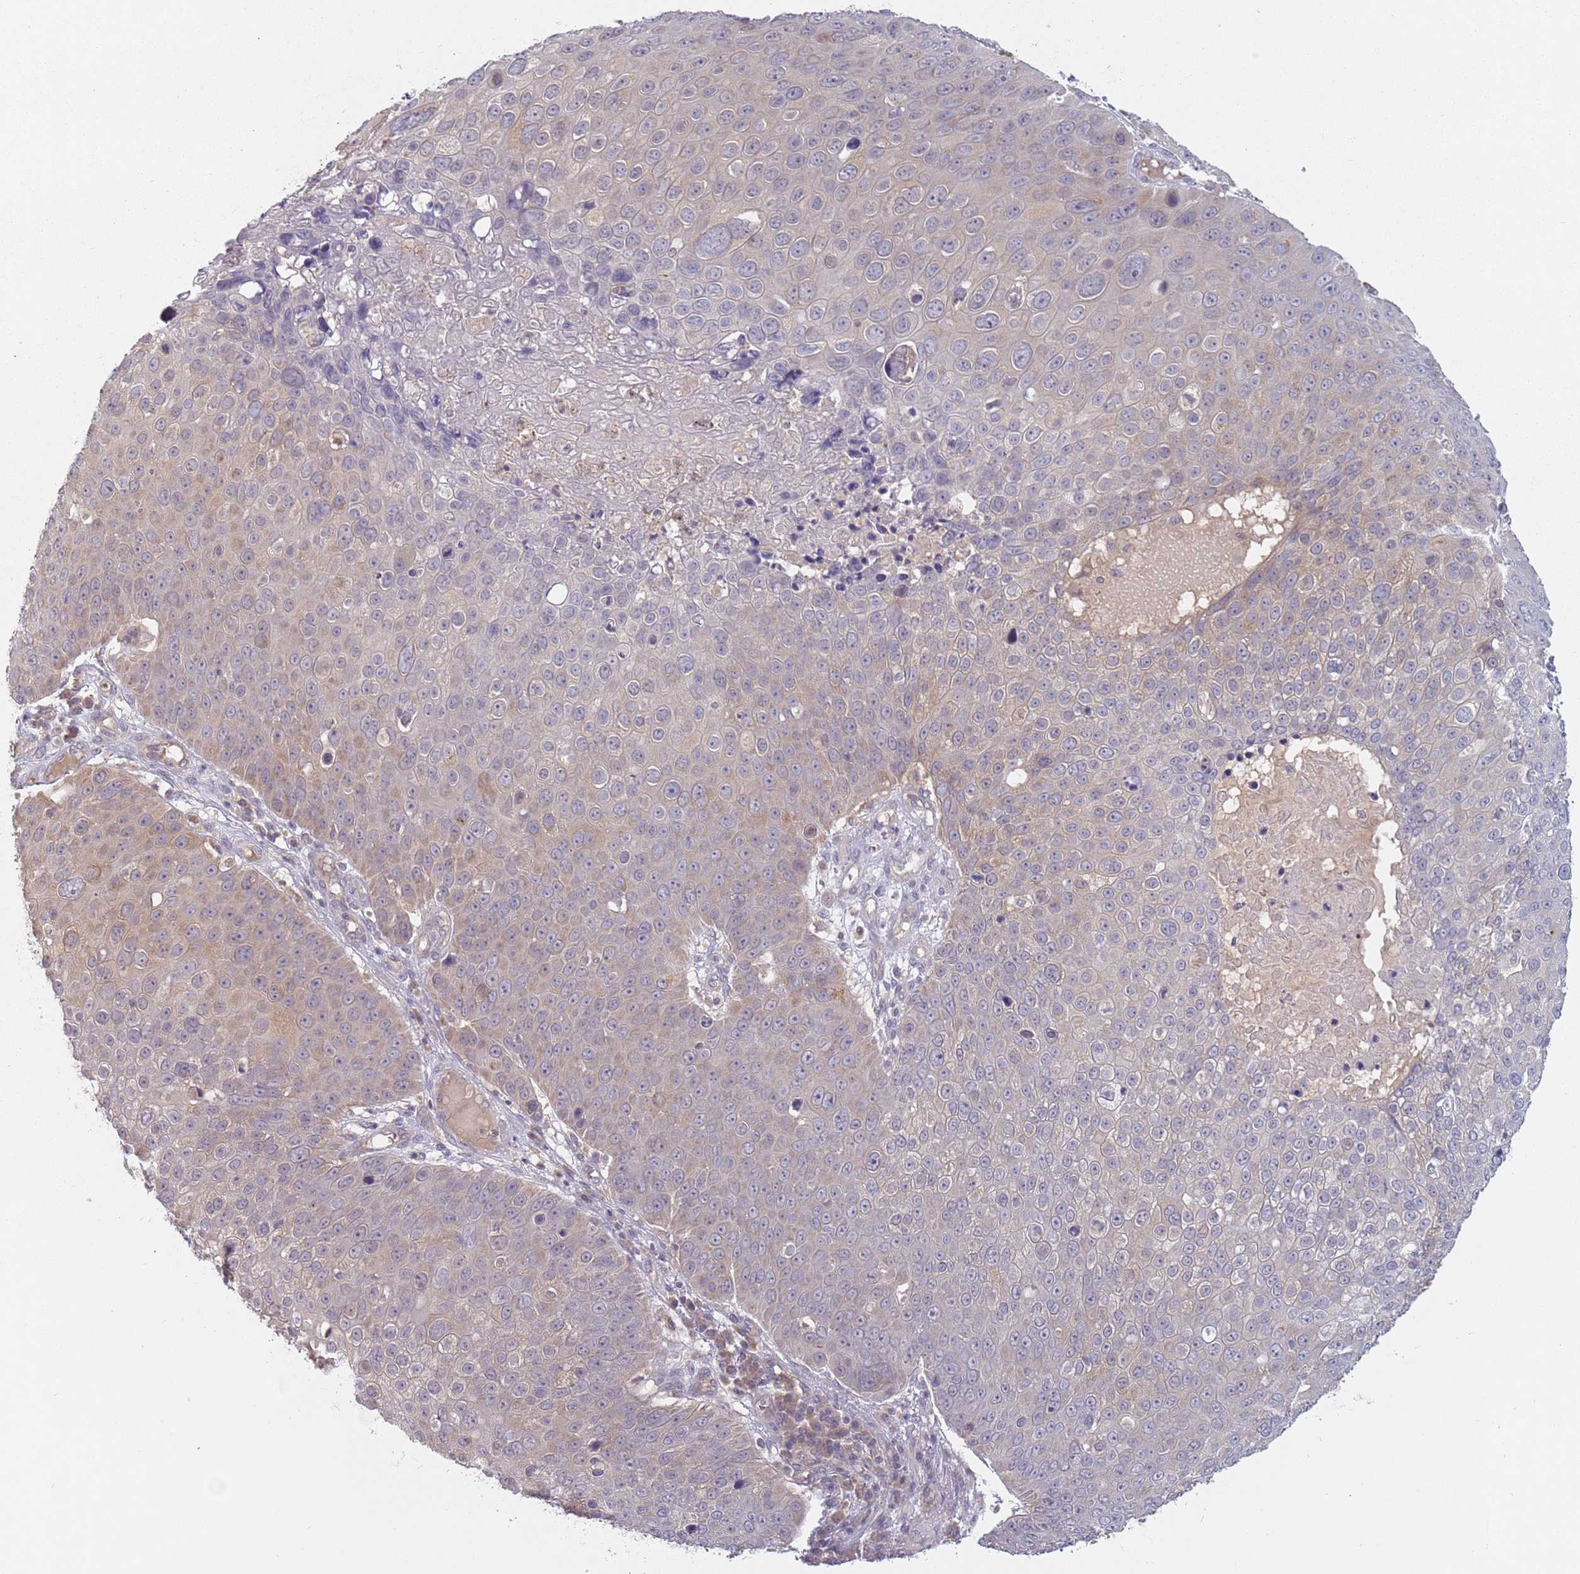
{"staining": {"intensity": "weak", "quantity": "25%-75%", "location": "cytoplasmic/membranous"}, "tissue": "skin cancer", "cell_type": "Tumor cells", "image_type": "cancer", "snomed": [{"axis": "morphology", "description": "Squamous cell carcinoma, NOS"}, {"axis": "topography", "description": "Skin"}], "caption": "The histopathology image displays a brown stain indicating the presence of a protein in the cytoplasmic/membranous of tumor cells in squamous cell carcinoma (skin).", "gene": "ASB13", "patient": {"sex": "male", "age": 71}}